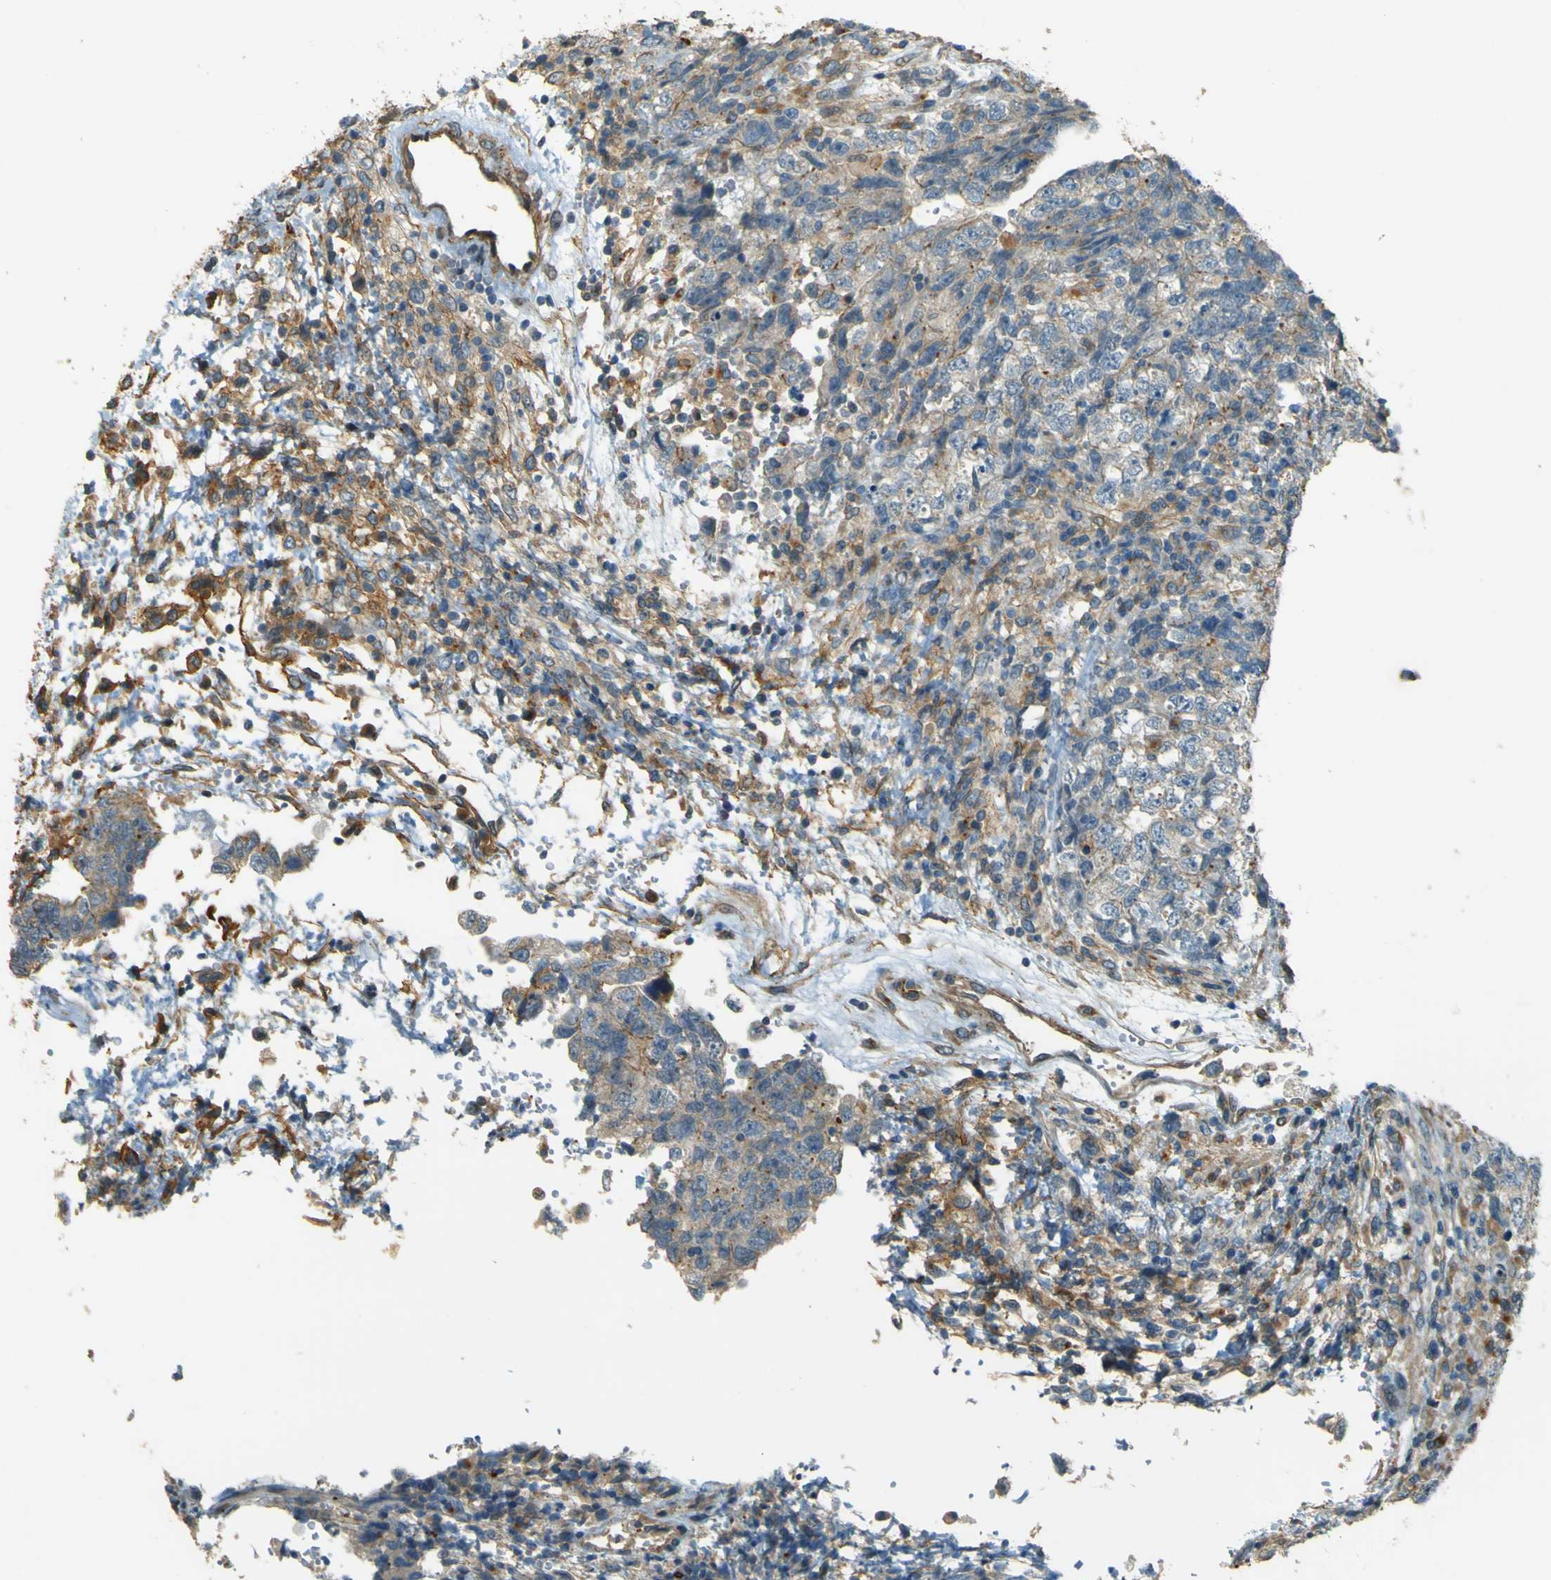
{"staining": {"intensity": "negative", "quantity": "none", "location": "none"}, "tissue": "testis cancer", "cell_type": "Tumor cells", "image_type": "cancer", "snomed": [{"axis": "morphology", "description": "Carcinoma, Embryonal, NOS"}, {"axis": "topography", "description": "Testis"}], "caption": "There is no significant staining in tumor cells of testis cancer (embryonal carcinoma).", "gene": "NEXN", "patient": {"sex": "male", "age": 36}}